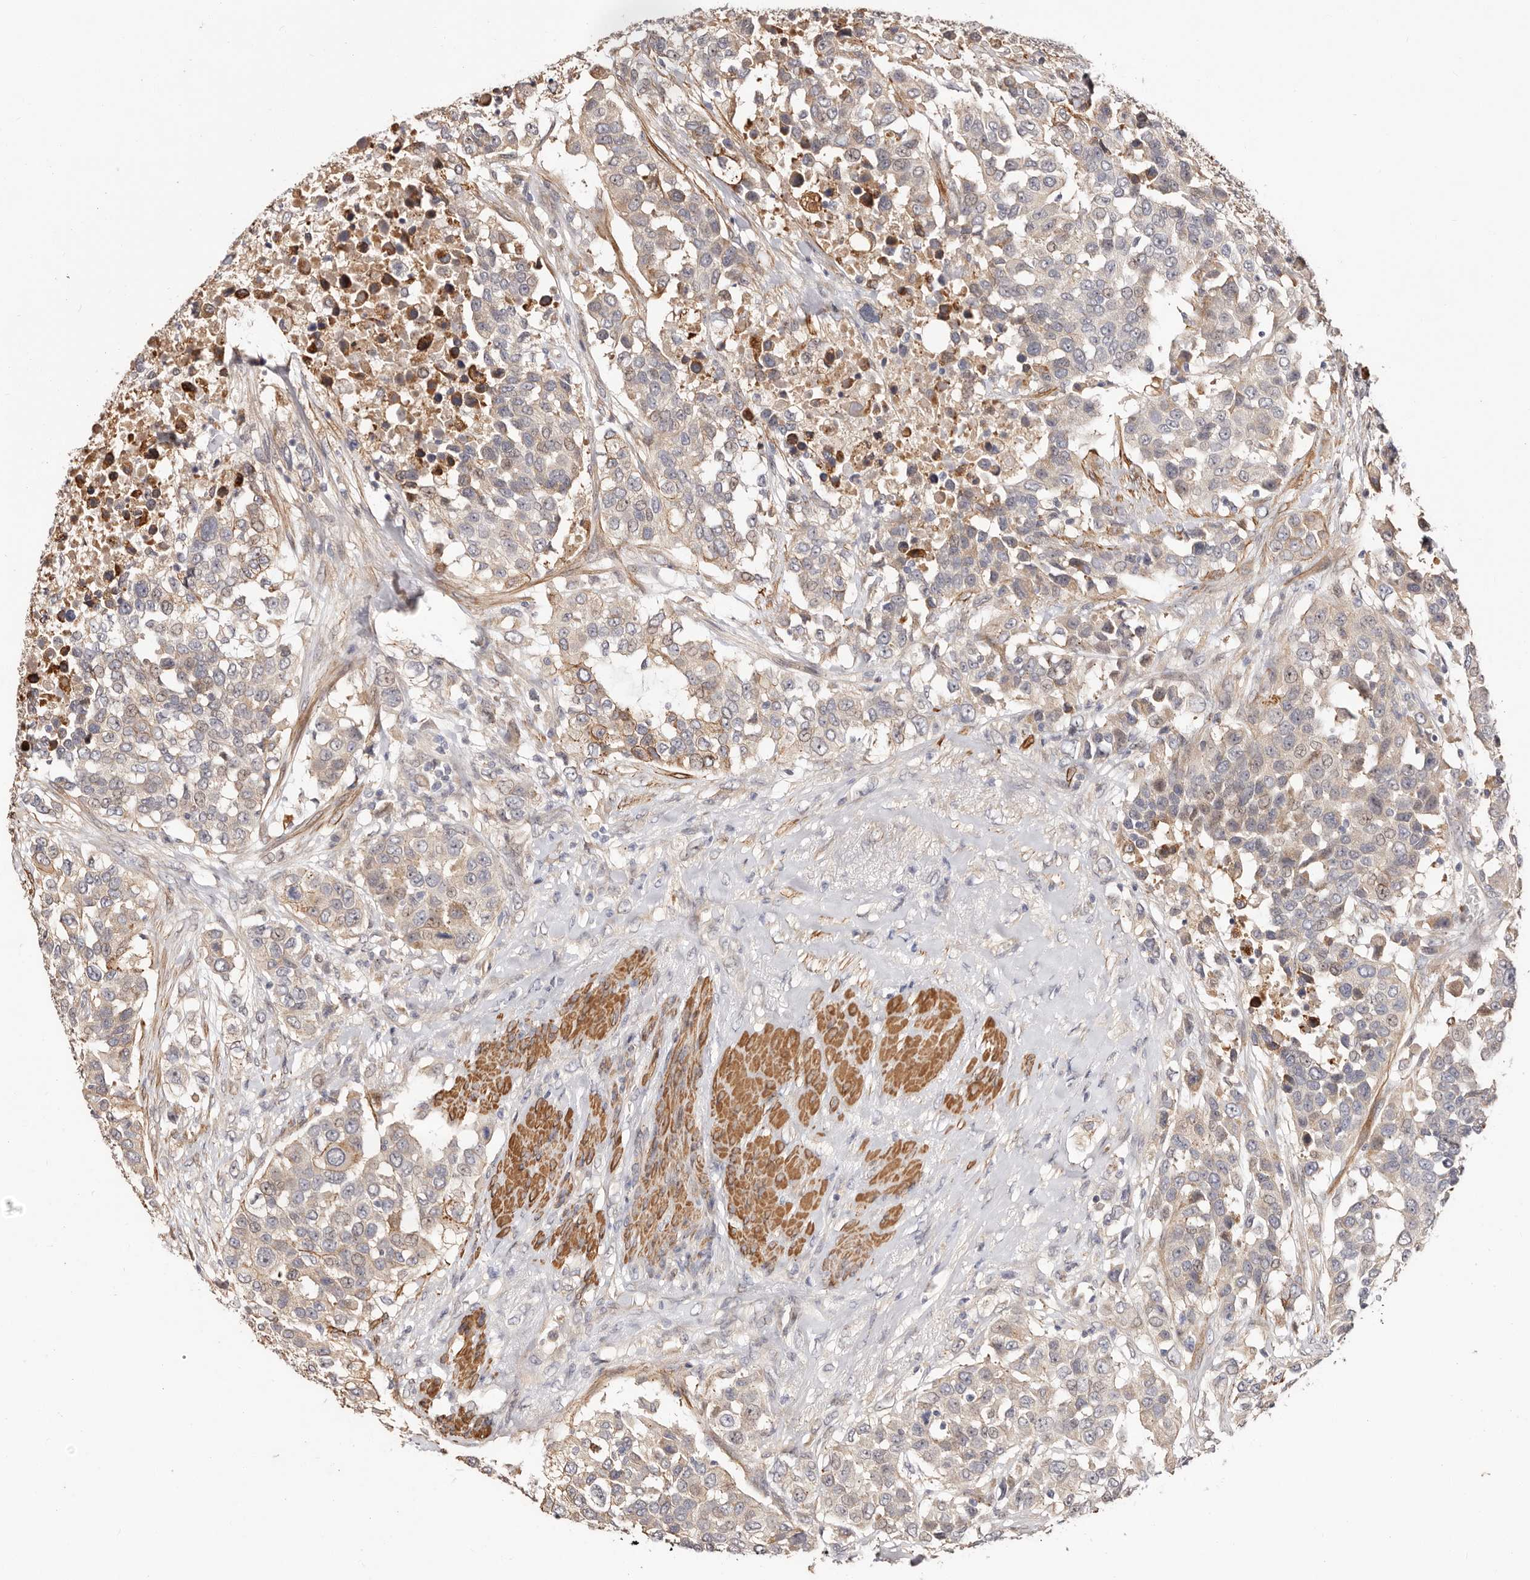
{"staining": {"intensity": "weak", "quantity": "25%-75%", "location": "cytoplasmic/membranous"}, "tissue": "urothelial cancer", "cell_type": "Tumor cells", "image_type": "cancer", "snomed": [{"axis": "morphology", "description": "Urothelial carcinoma, High grade"}, {"axis": "topography", "description": "Urinary bladder"}], "caption": "Urothelial carcinoma (high-grade) tissue exhibits weak cytoplasmic/membranous staining in approximately 25%-75% of tumor cells, visualized by immunohistochemistry. (Brightfield microscopy of DAB IHC at high magnification).", "gene": "TRIP13", "patient": {"sex": "female", "age": 80}}